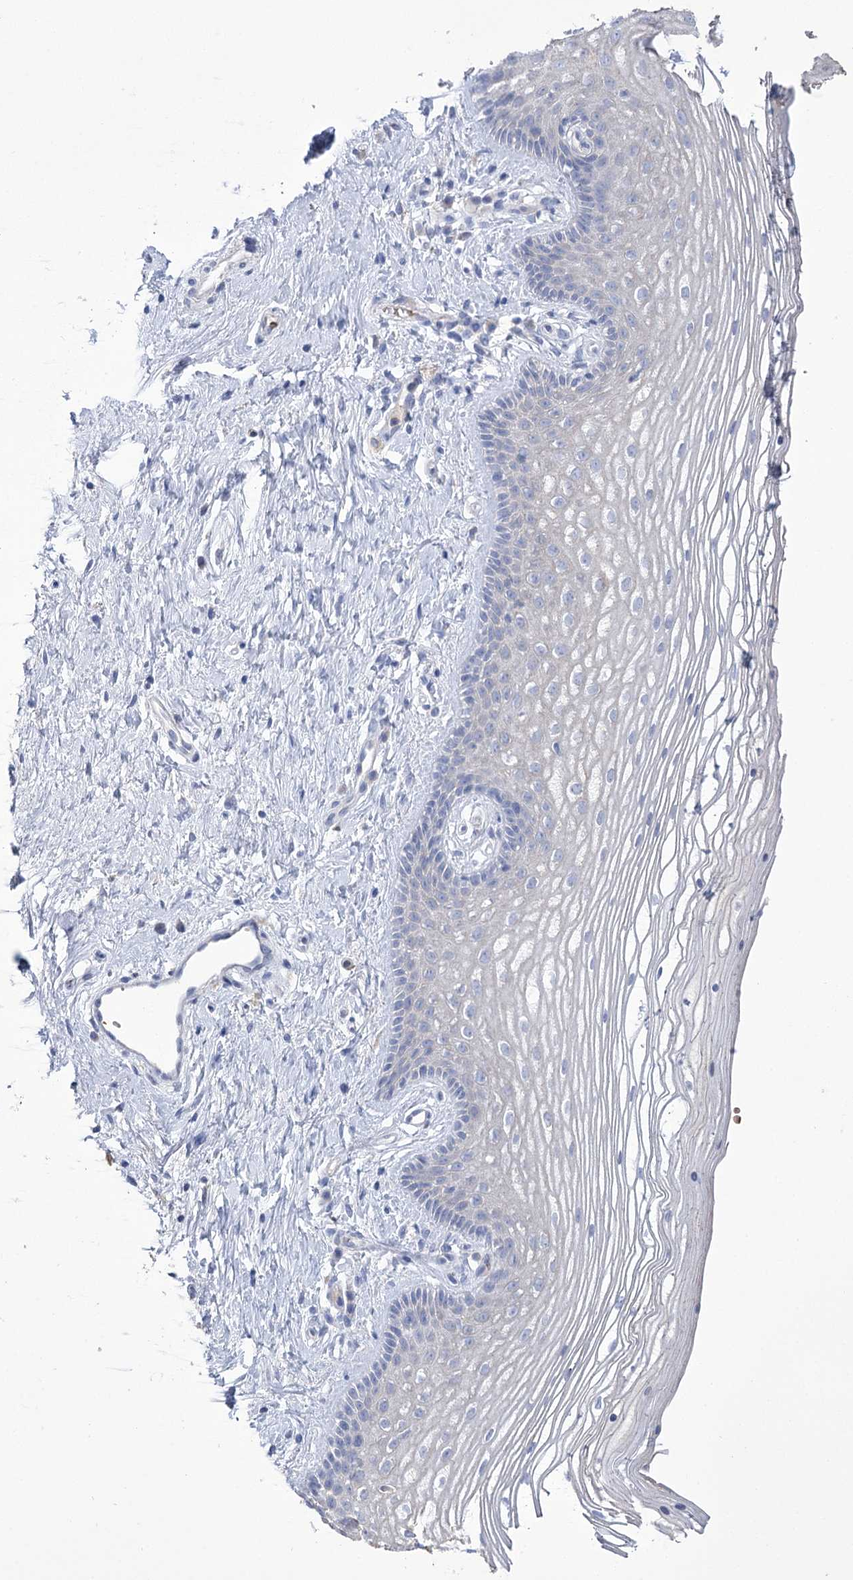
{"staining": {"intensity": "negative", "quantity": "none", "location": "none"}, "tissue": "vagina", "cell_type": "Squamous epithelial cells", "image_type": "normal", "snomed": [{"axis": "morphology", "description": "Normal tissue, NOS"}, {"axis": "topography", "description": "Vagina"}], "caption": "DAB immunohistochemical staining of unremarkable human vagina reveals no significant staining in squamous epithelial cells. (IHC, brightfield microscopy, high magnification).", "gene": "PRSS53", "patient": {"sex": "female", "age": 46}}